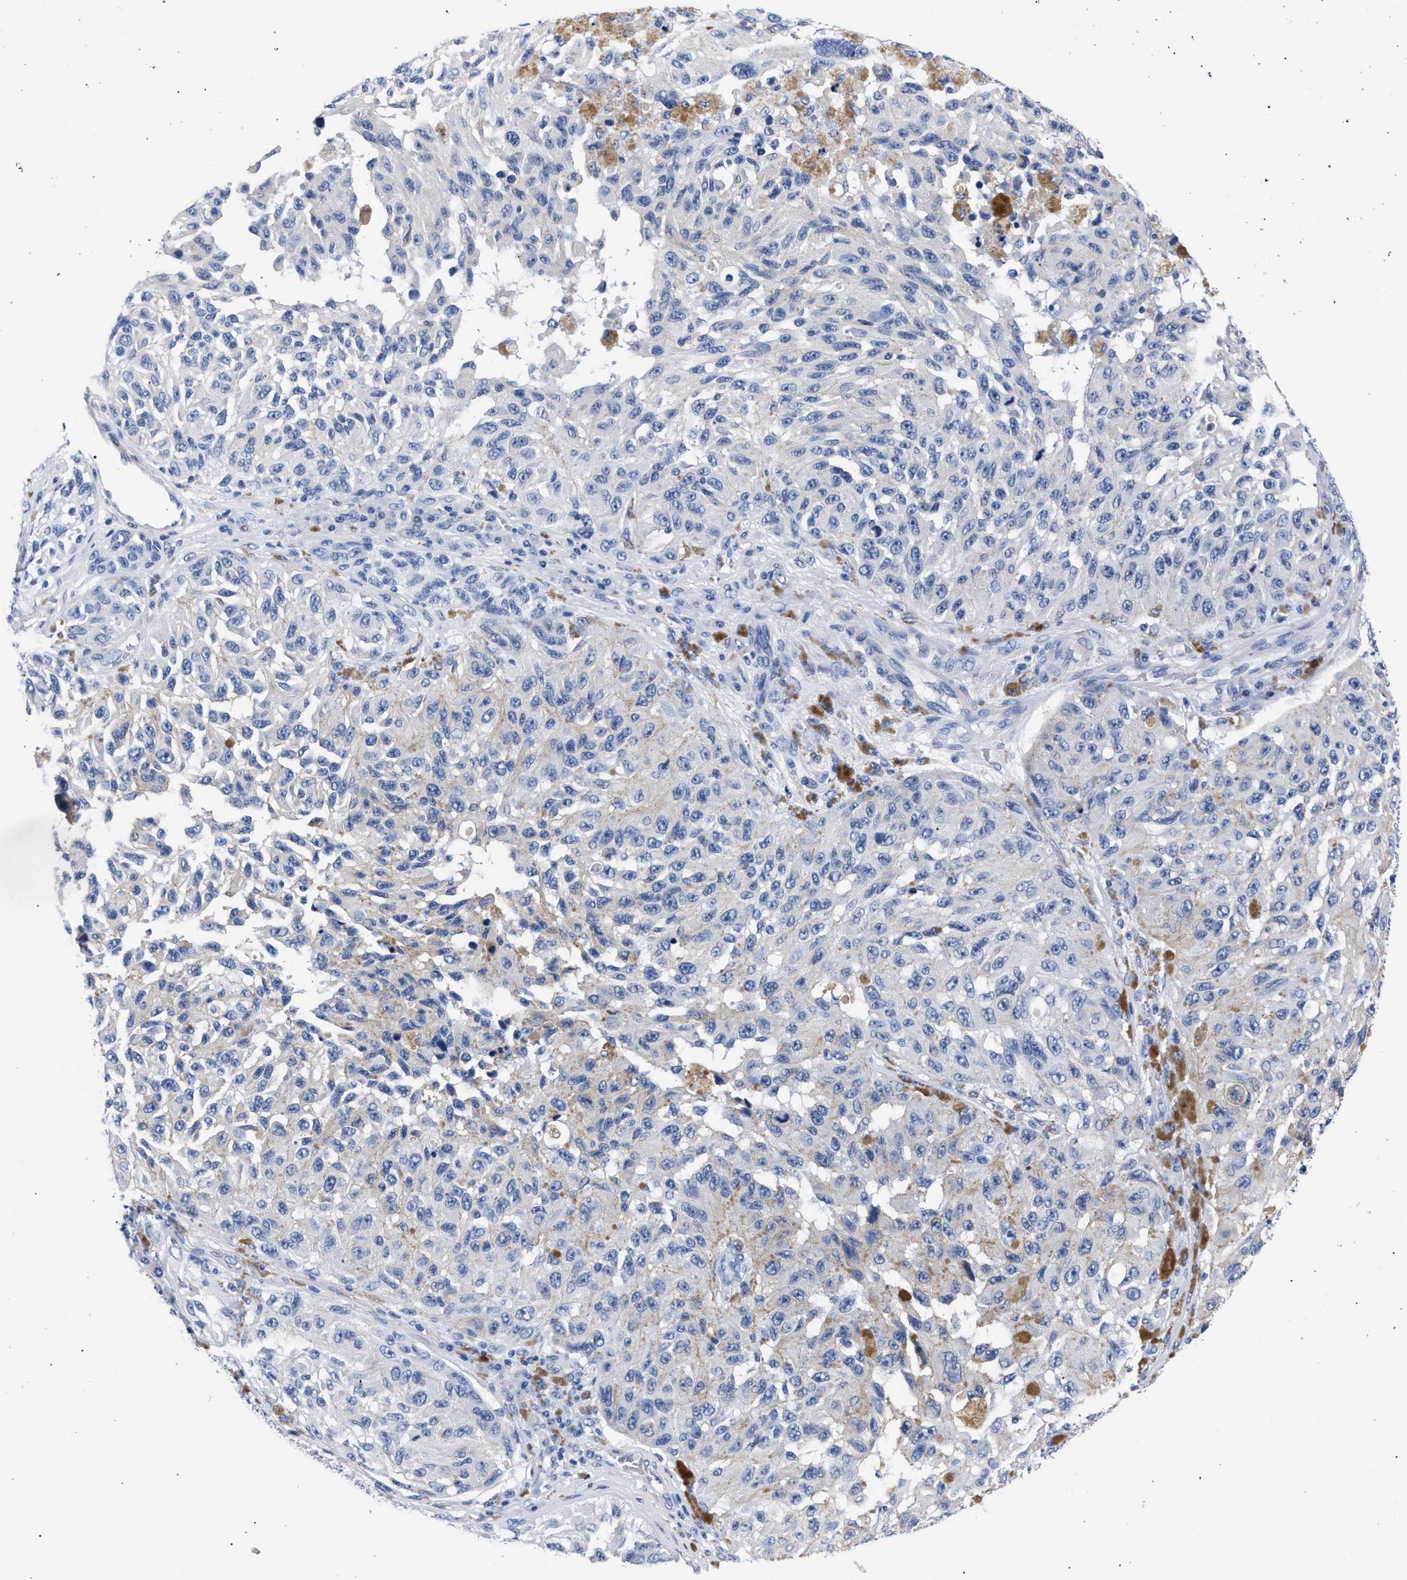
{"staining": {"intensity": "negative", "quantity": "none", "location": "none"}, "tissue": "melanoma", "cell_type": "Tumor cells", "image_type": "cancer", "snomed": [{"axis": "morphology", "description": "Malignant melanoma, NOS"}, {"axis": "topography", "description": "Skin"}], "caption": "A photomicrograph of melanoma stained for a protein reveals no brown staining in tumor cells.", "gene": "AKAP4", "patient": {"sex": "female", "age": 73}}